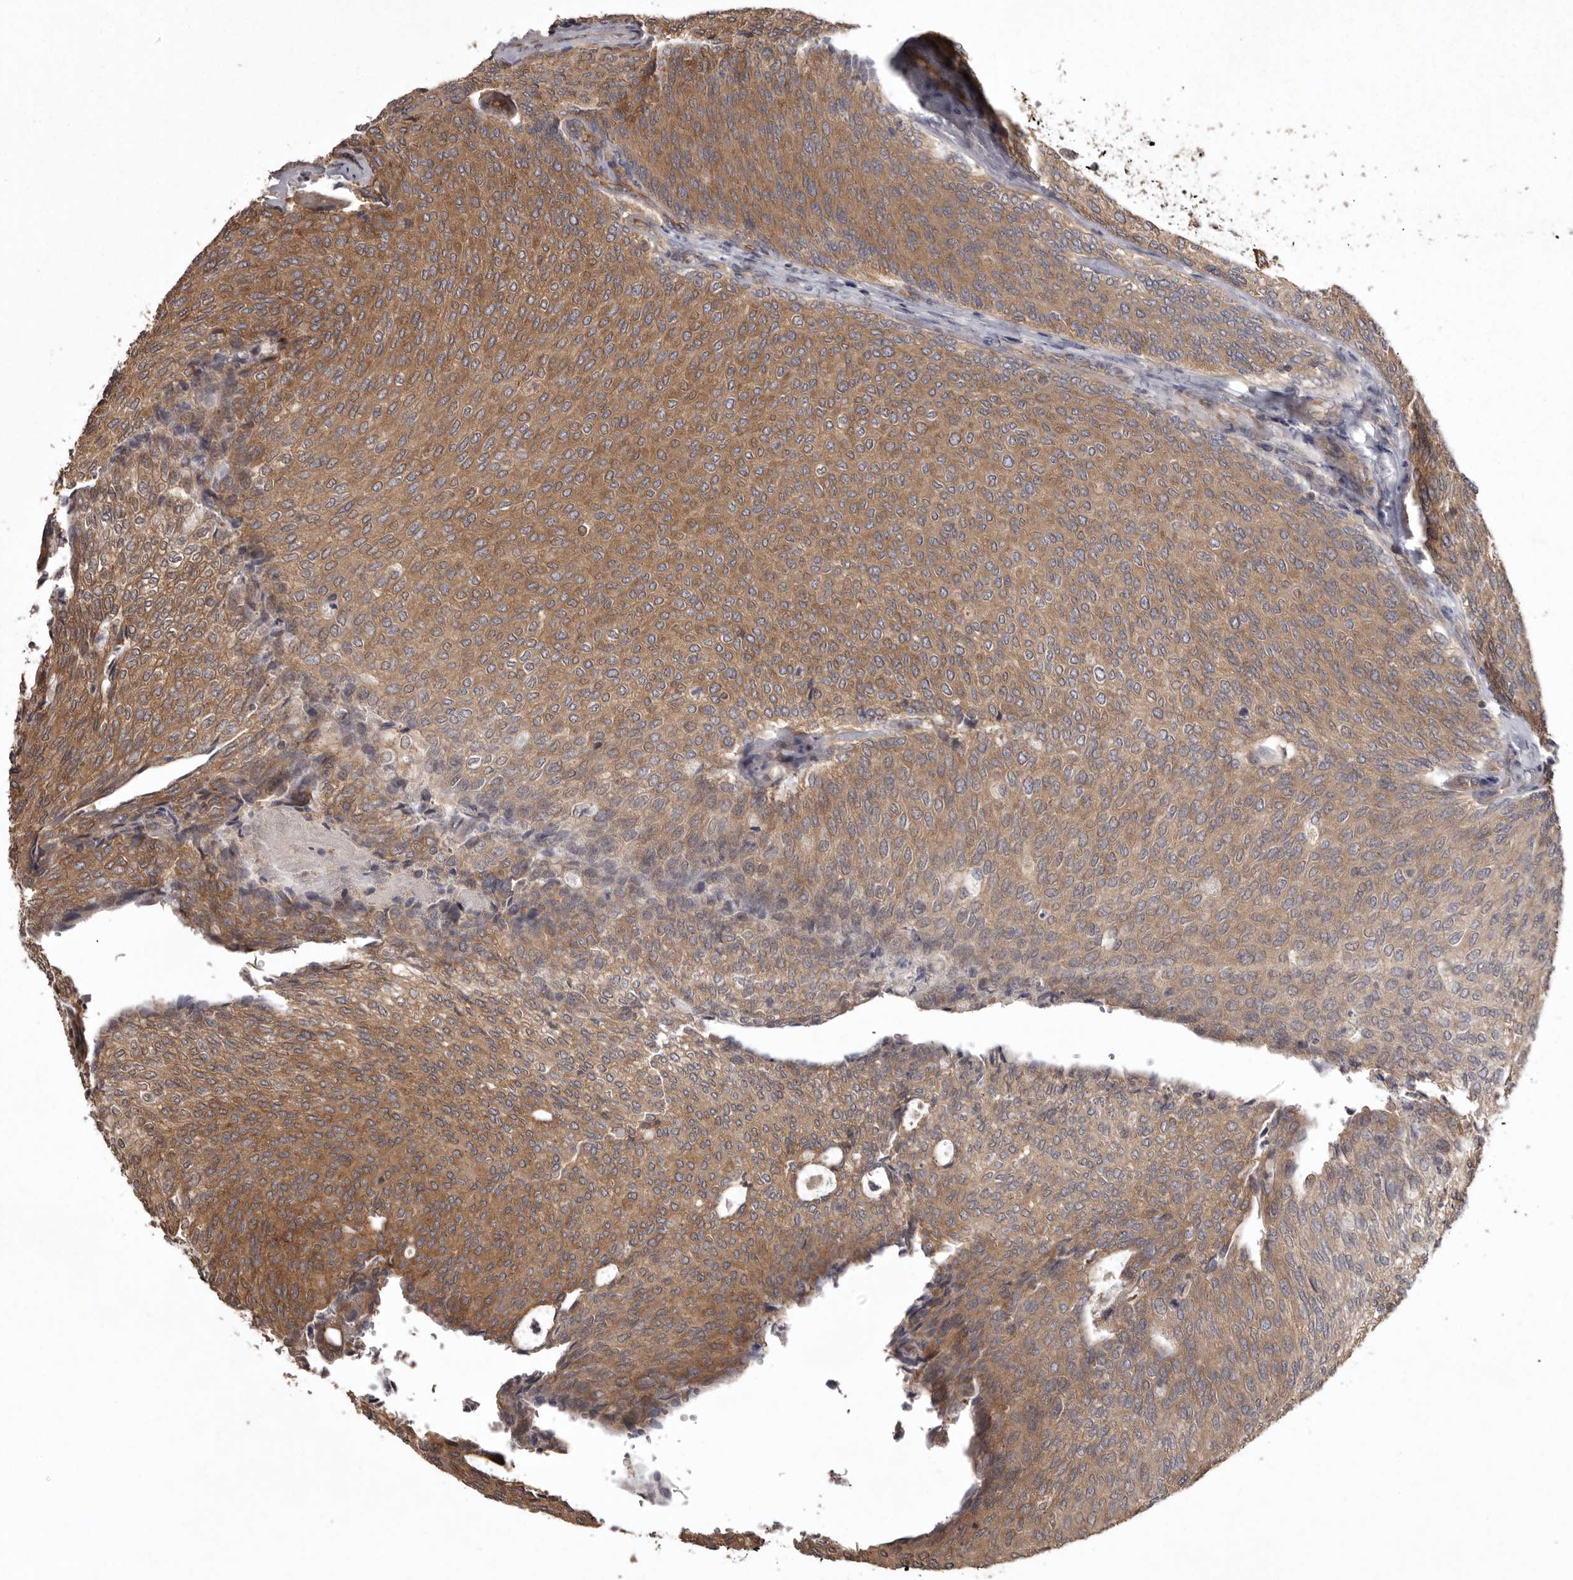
{"staining": {"intensity": "moderate", "quantity": ">75%", "location": "cytoplasmic/membranous"}, "tissue": "urothelial cancer", "cell_type": "Tumor cells", "image_type": "cancer", "snomed": [{"axis": "morphology", "description": "Urothelial carcinoma, Low grade"}, {"axis": "topography", "description": "Urinary bladder"}], "caption": "The histopathology image shows a brown stain indicating the presence of a protein in the cytoplasmic/membranous of tumor cells in low-grade urothelial carcinoma.", "gene": "DARS1", "patient": {"sex": "female", "age": 79}}